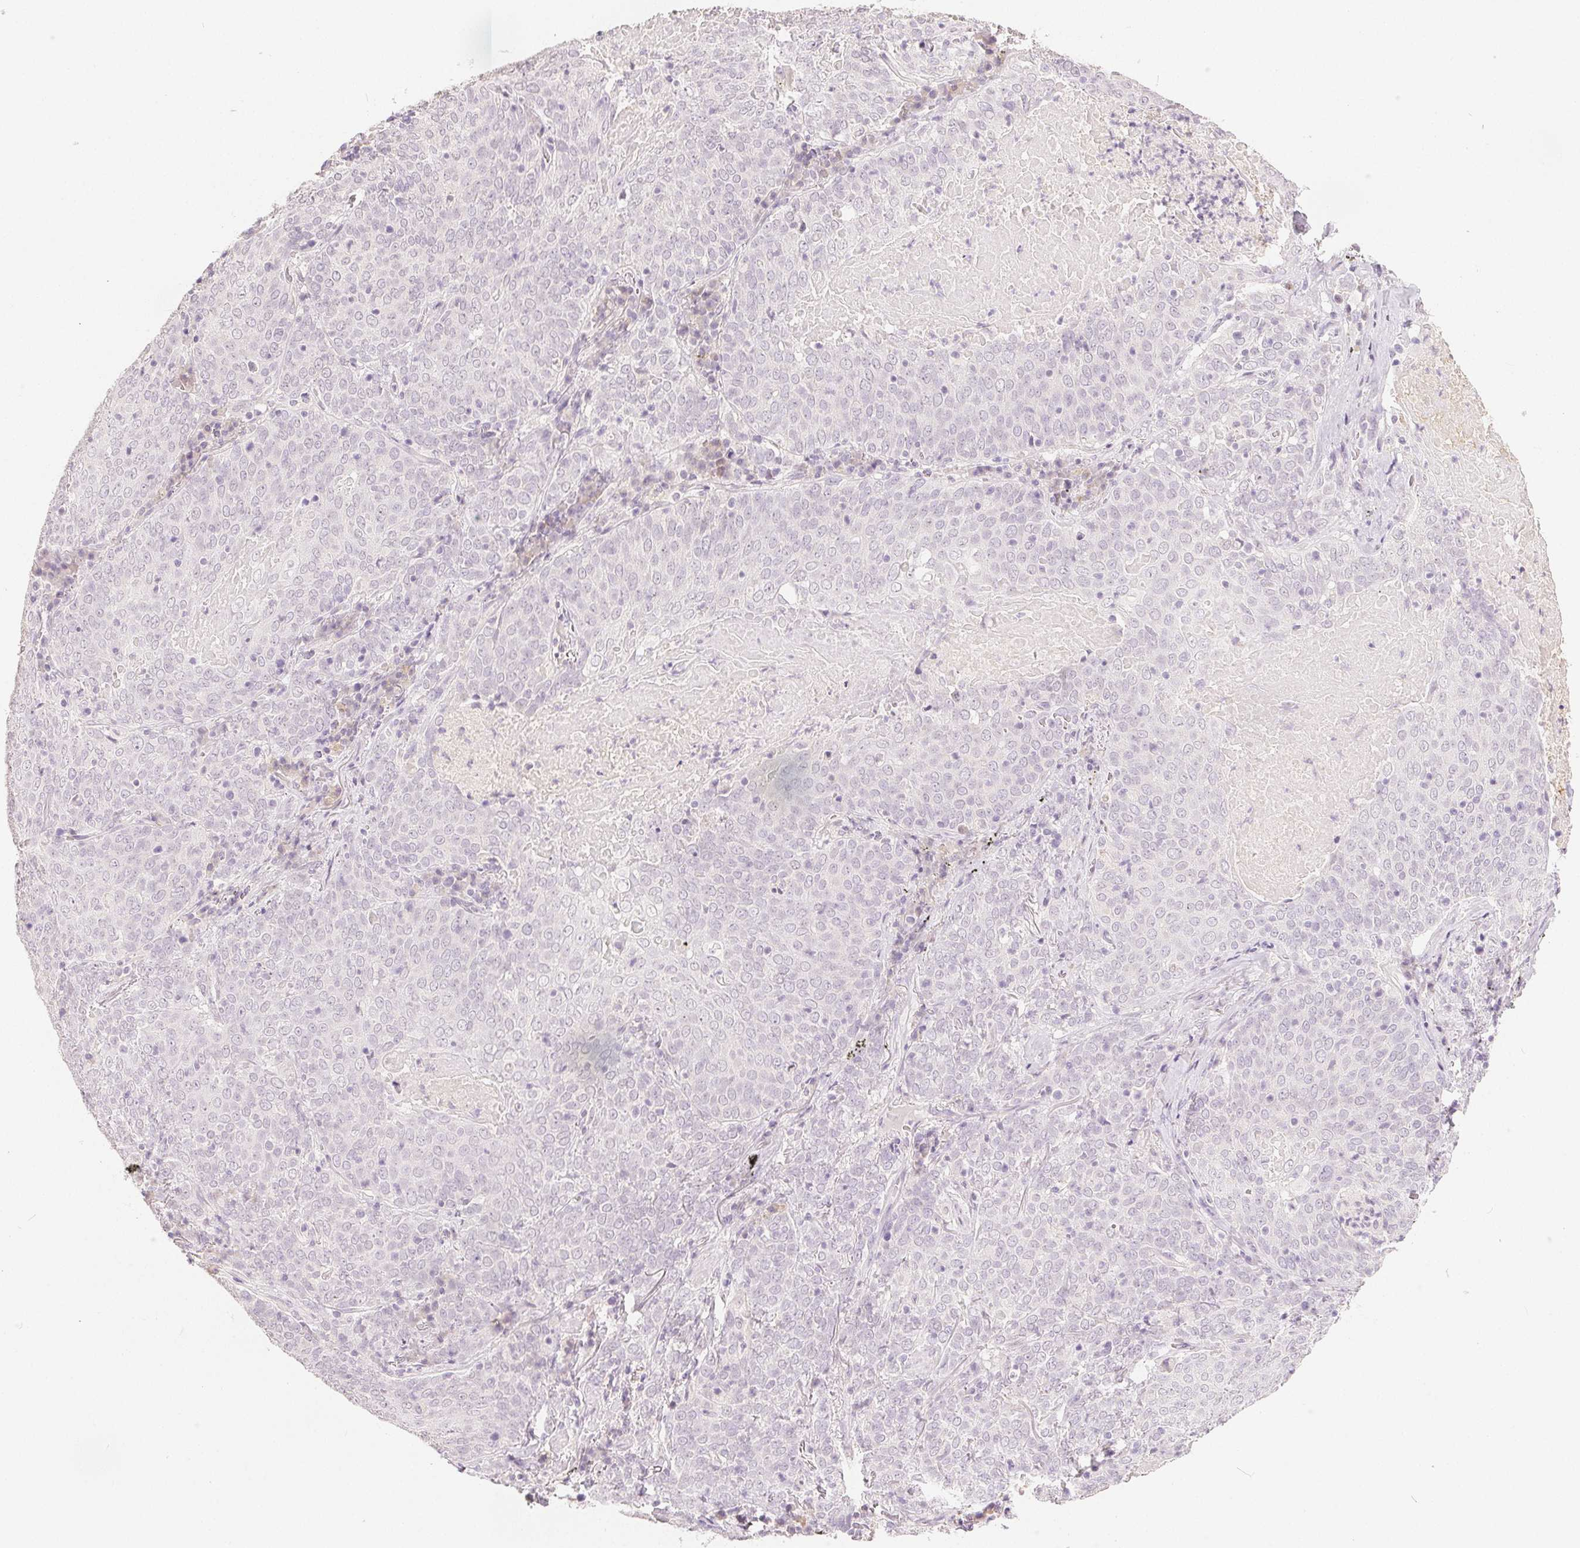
{"staining": {"intensity": "negative", "quantity": "none", "location": "none"}, "tissue": "lung cancer", "cell_type": "Tumor cells", "image_type": "cancer", "snomed": [{"axis": "morphology", "description": "Squamous cell carcinoma, NOS"}, {"axis": "topography", "description": "Lung"}], "caption": "Immunohistochemistry (IHC) histopathology image of neoplastic tissue: lung cancer stained with DAB (3,3'-diaminobenzidine) exhibits no significant protein positivity in tumor cells.", "gene": "CA12", "patient": {"sex": "male", "age": 82}}